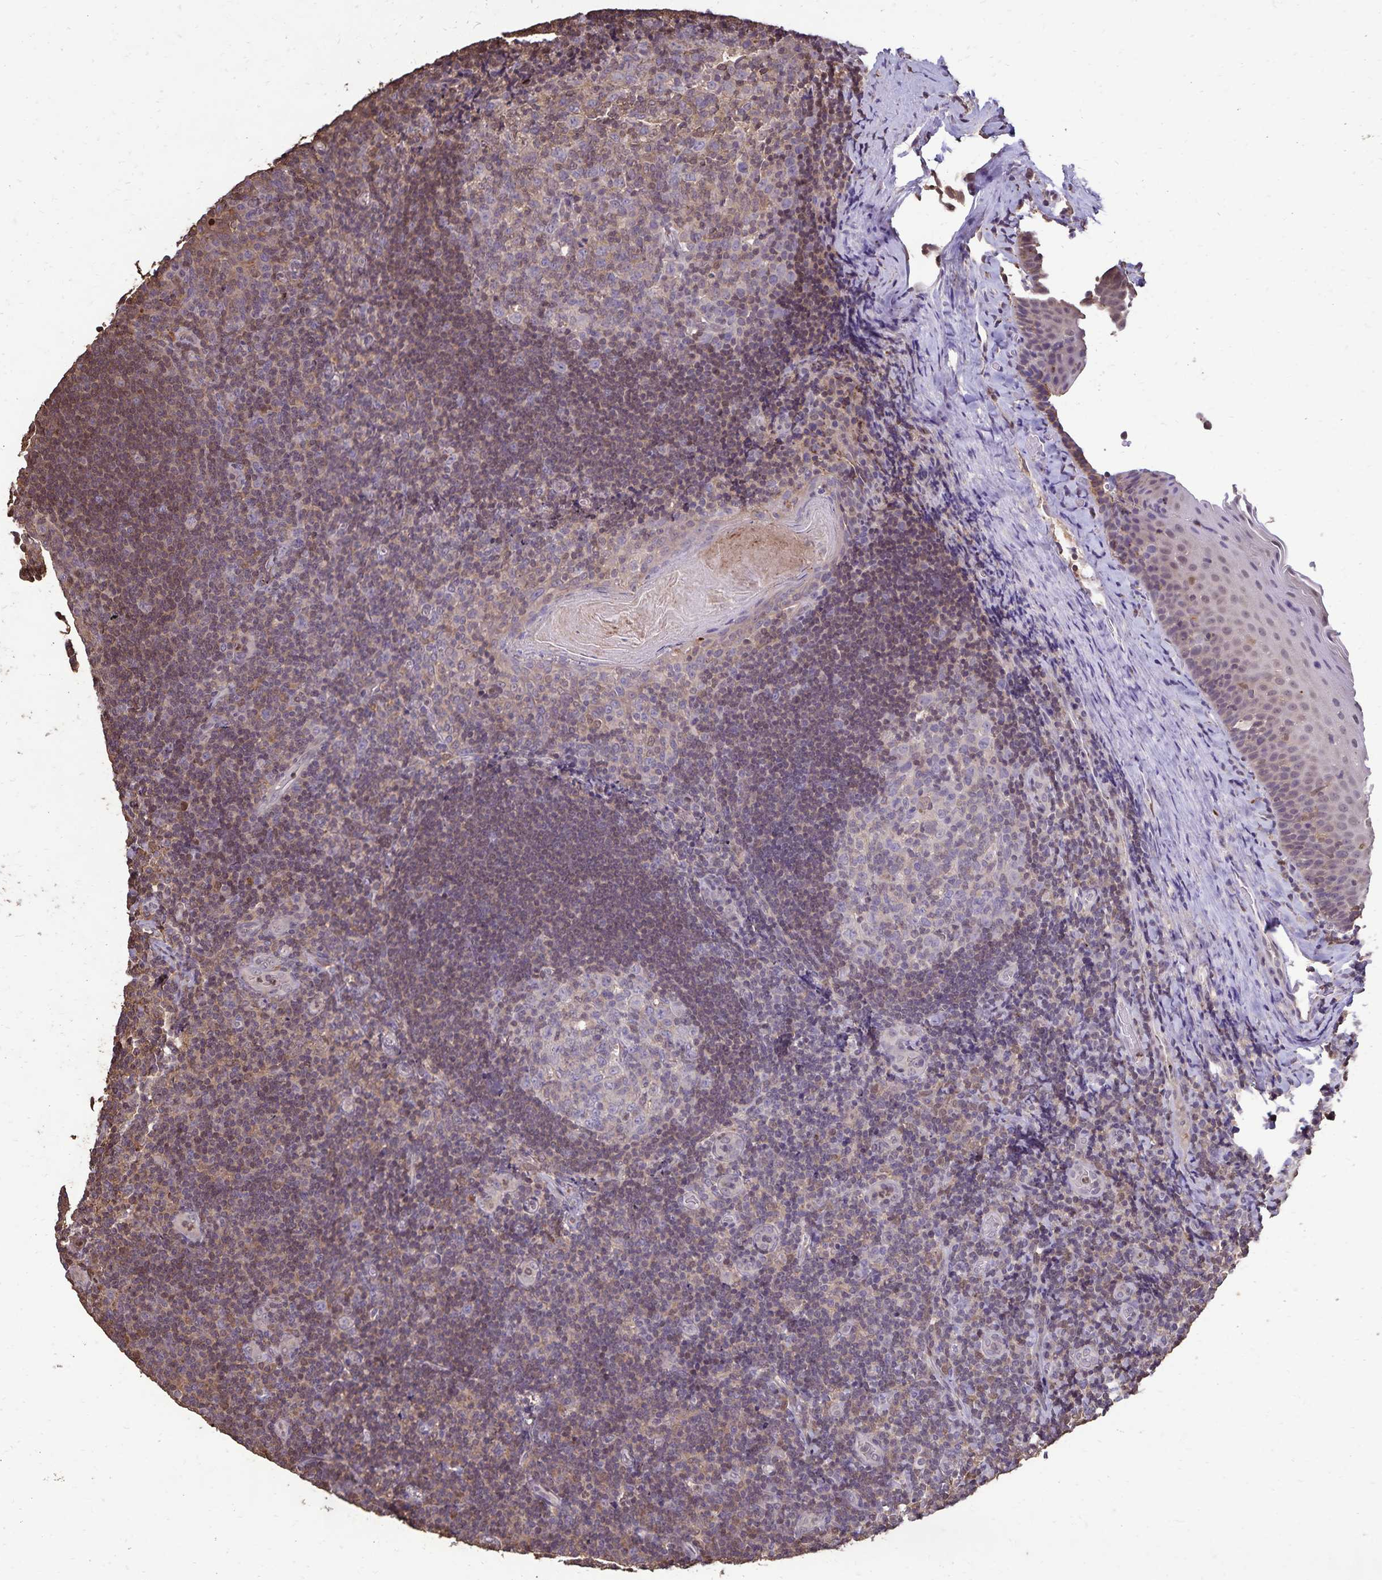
{"staining": {"intensity": "negative", "quantity": "none", "location": "none"}, "tissue": "tonsil", "cell_type": "Germinal center cells", "image_type": "normal", "snomed": [{"axis": "morphology", "description": "Normal tissue, NOS"}, {"axis": "topography", "description": "Tonsil"}], "caption": "Immunohistochemical staining of unremarkable human tonsil reveals no significant expression in germinal center cells.", "gene": "CHMP1B", "patient": {"sex": "male", "age": 17}}